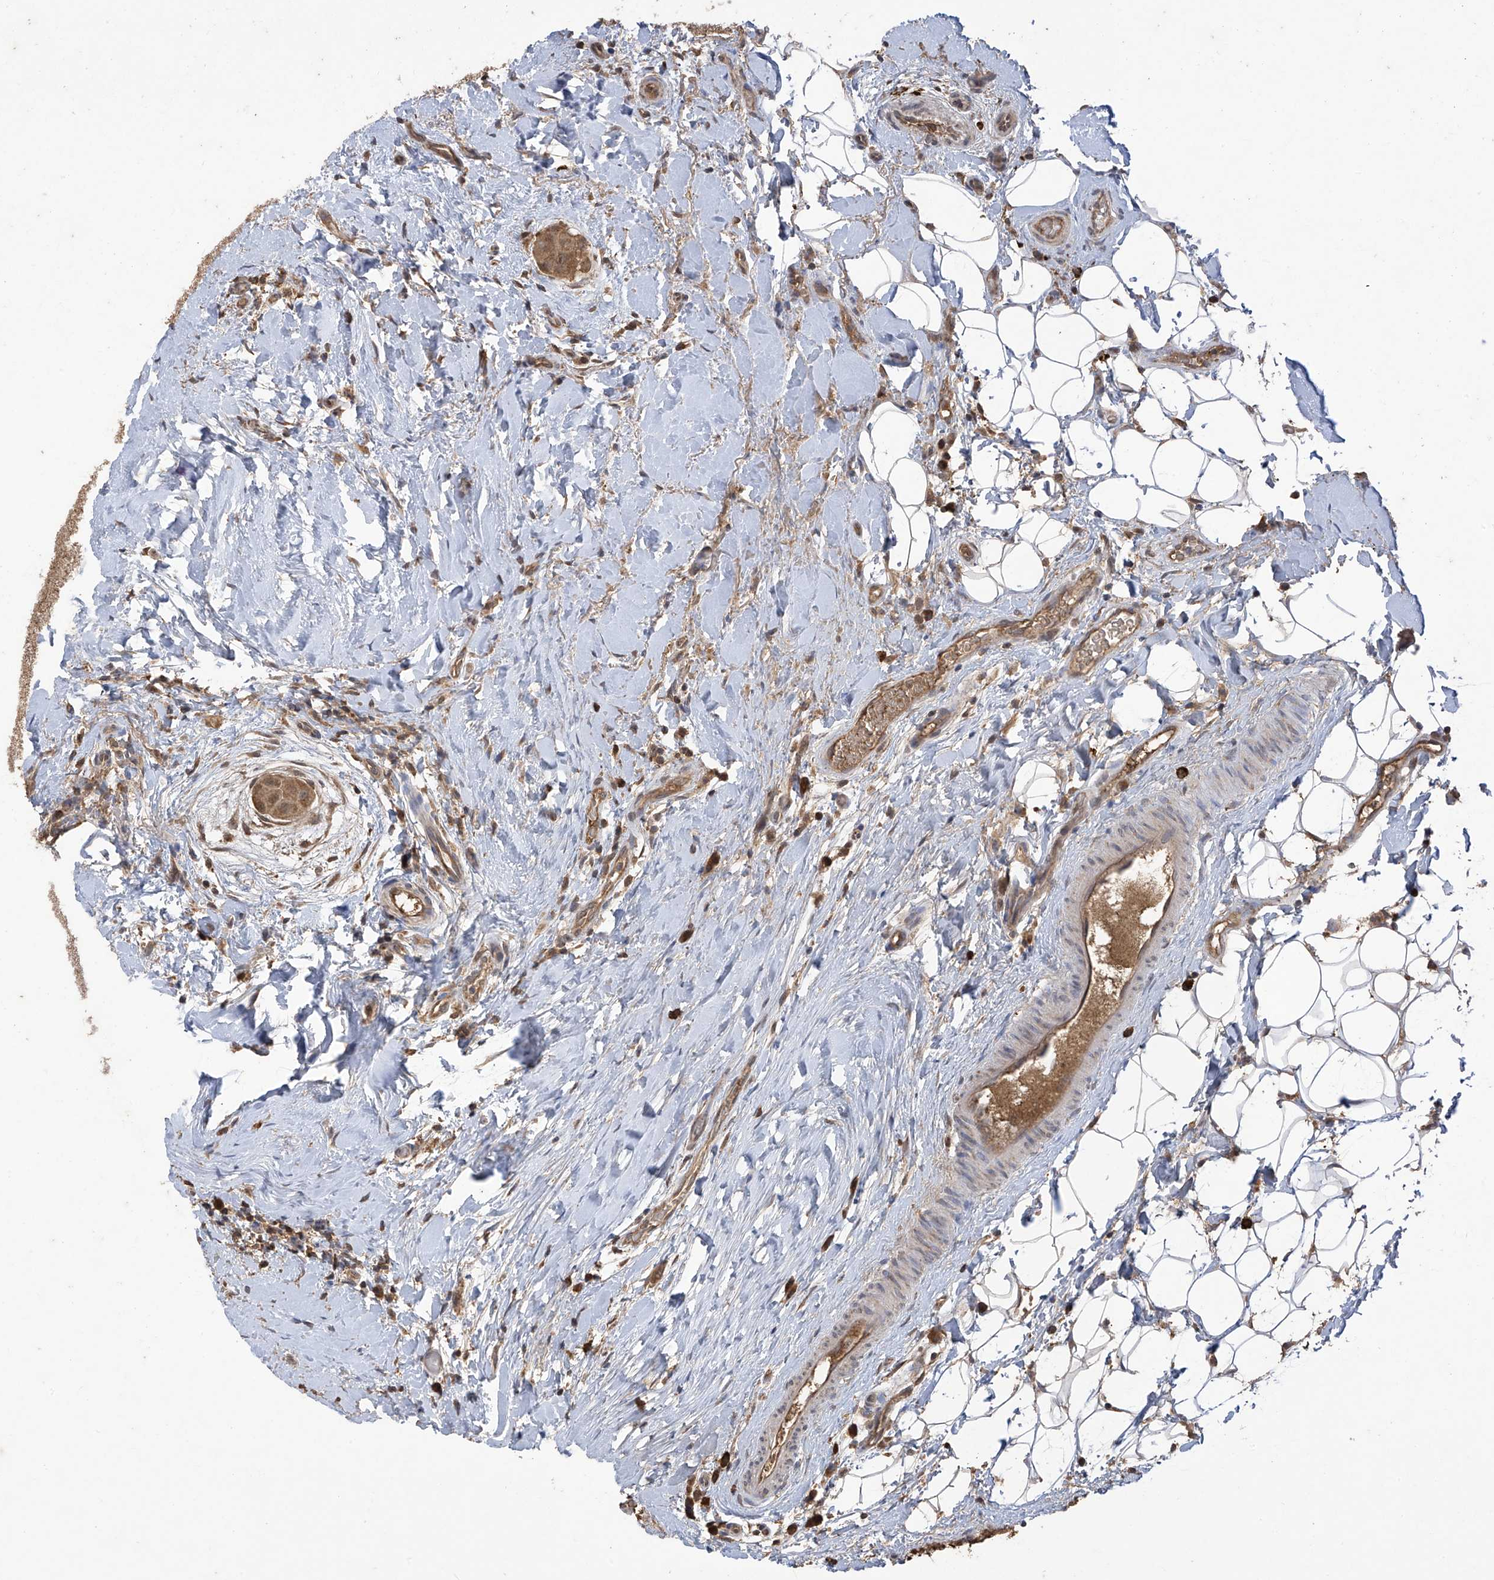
{"staining": {"intensity": "moderate", "quantity": ">75%", "location": "cytoplasmic/membranous"}, "tissue": "thyroid cancer", "cell_type": "Tumor cells", "image_type": "cancer", "snomed": [{"axis": "morphology", "description": "Papillary adenocarcinoma, NOS"}, {"axis": "topography", "description": "Thyroid gland"}], "caption": "Protein expression by immunohistochemistry (IHC) shows moderate cytoplasmic/membranous positivity in about >75% of tumor cells in thyroid papillary adenocarcinoma. The protein is stained brown, and the nuclei are stained in blue (DAB (3,3'-diaminobenzidine) IHC with brightfield microscopy, high magnification).", "gene": "PNPT1", "patient": {"sex": "male", "age": 33}}